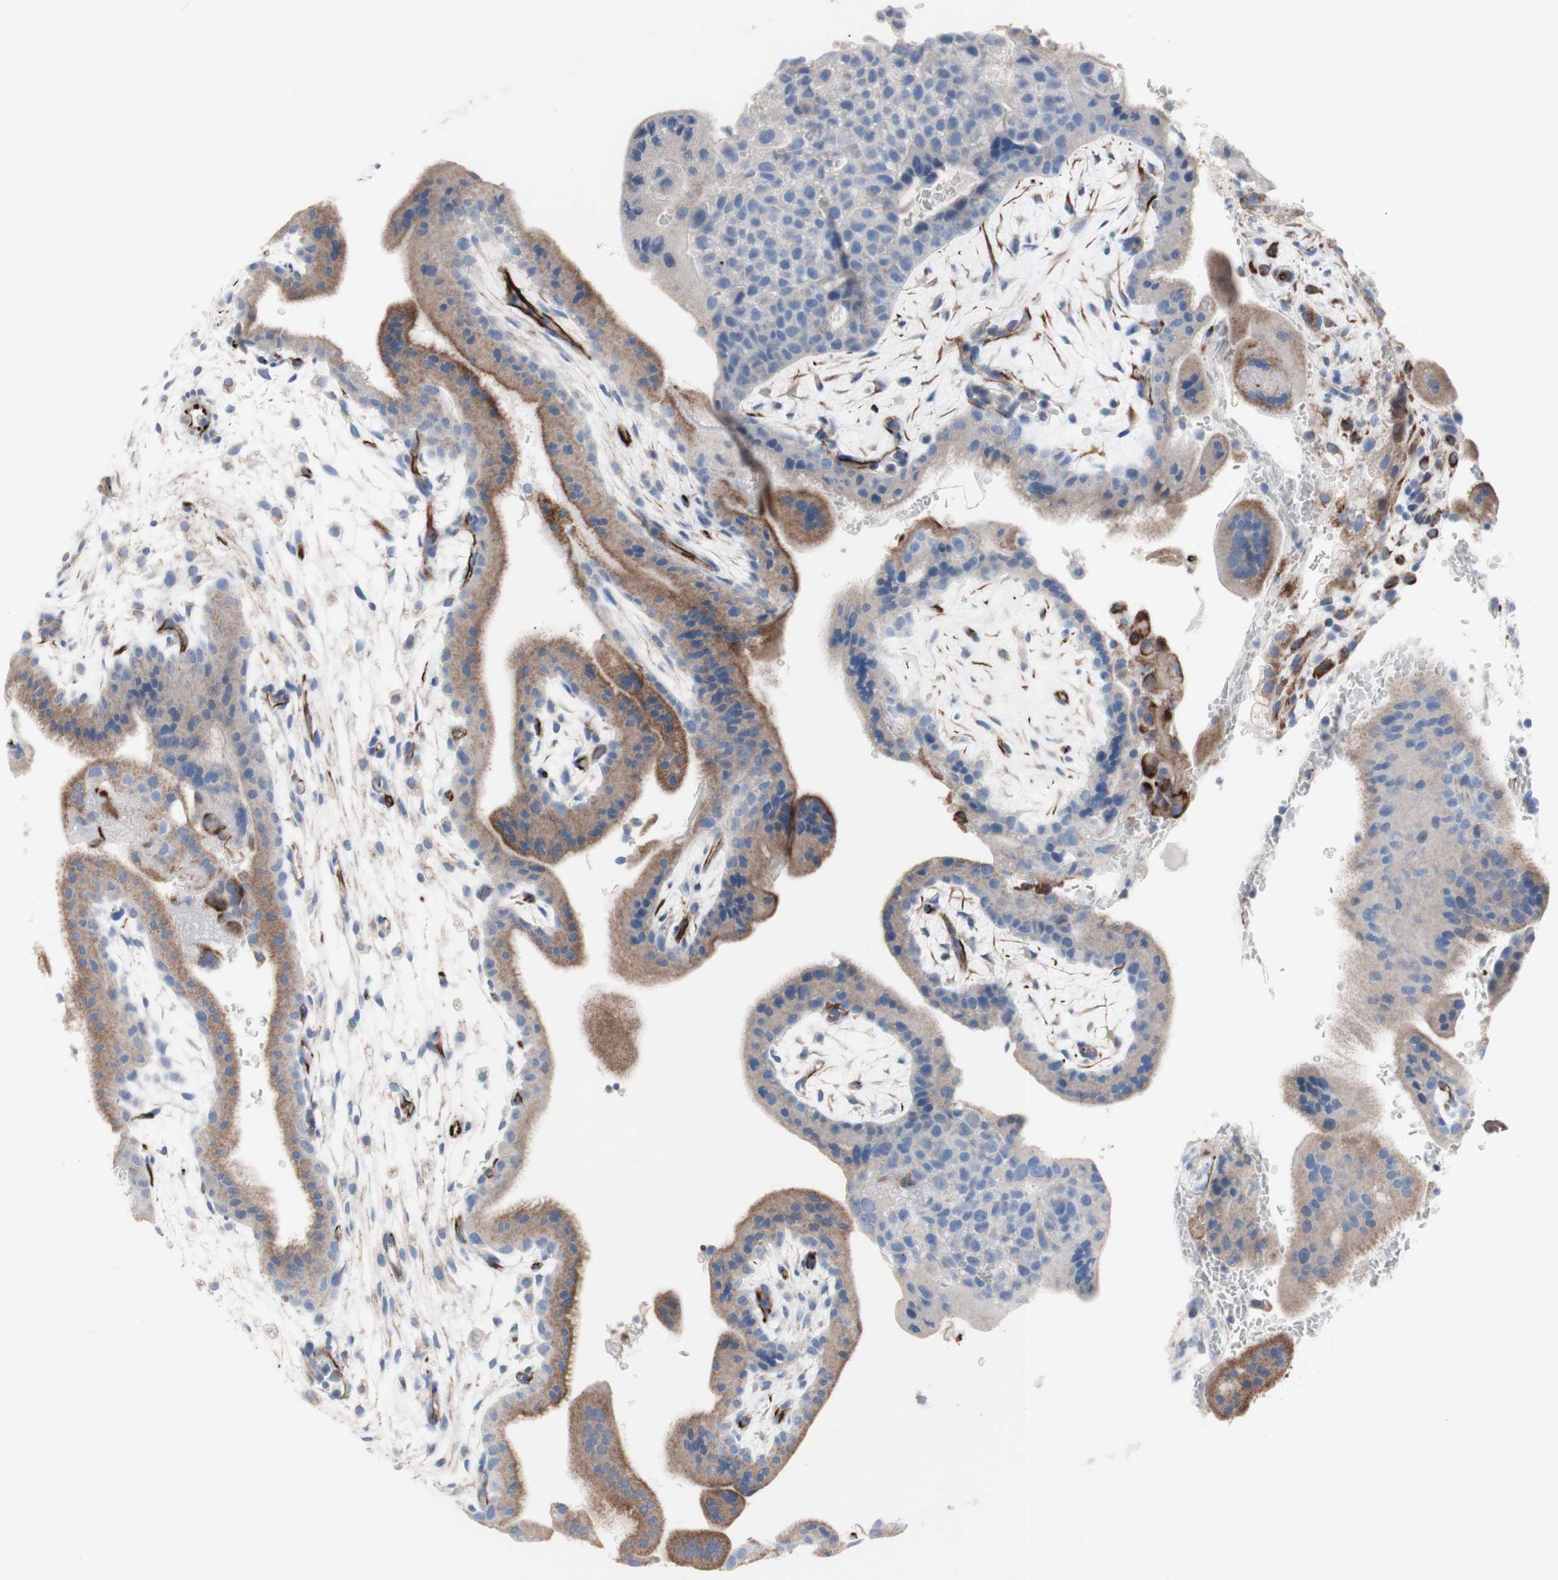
{"staining": {"intensity": "strong", "quantity": "25%-75%", "location": "cytoplasmic/membranous"}, "tissue": "placenta", "cell_type": "Trophoblastic cells", "image_type": "normal", "snomed": [{"axis": "morphology", "description": "Normal tissue, NOS"}, {"axis": "topography", "description": "Placenta"}], "caption": "DAB (3,3'-diaminobenzidine) immunohistochemical staining of normal placenta reveals strong cytoplasmic/membranous protein positivity in about 25%-75% of trophoblastic cells. The staining was performed using DAB (3,3'-diaminobenzidine) to visualize the protein expression in brown, while the nuclei were stained in blue with hematoxylin (Magnification: 20x).", "gene": "AGPAT5", "patient": {"sex": "female", "age": 35}}